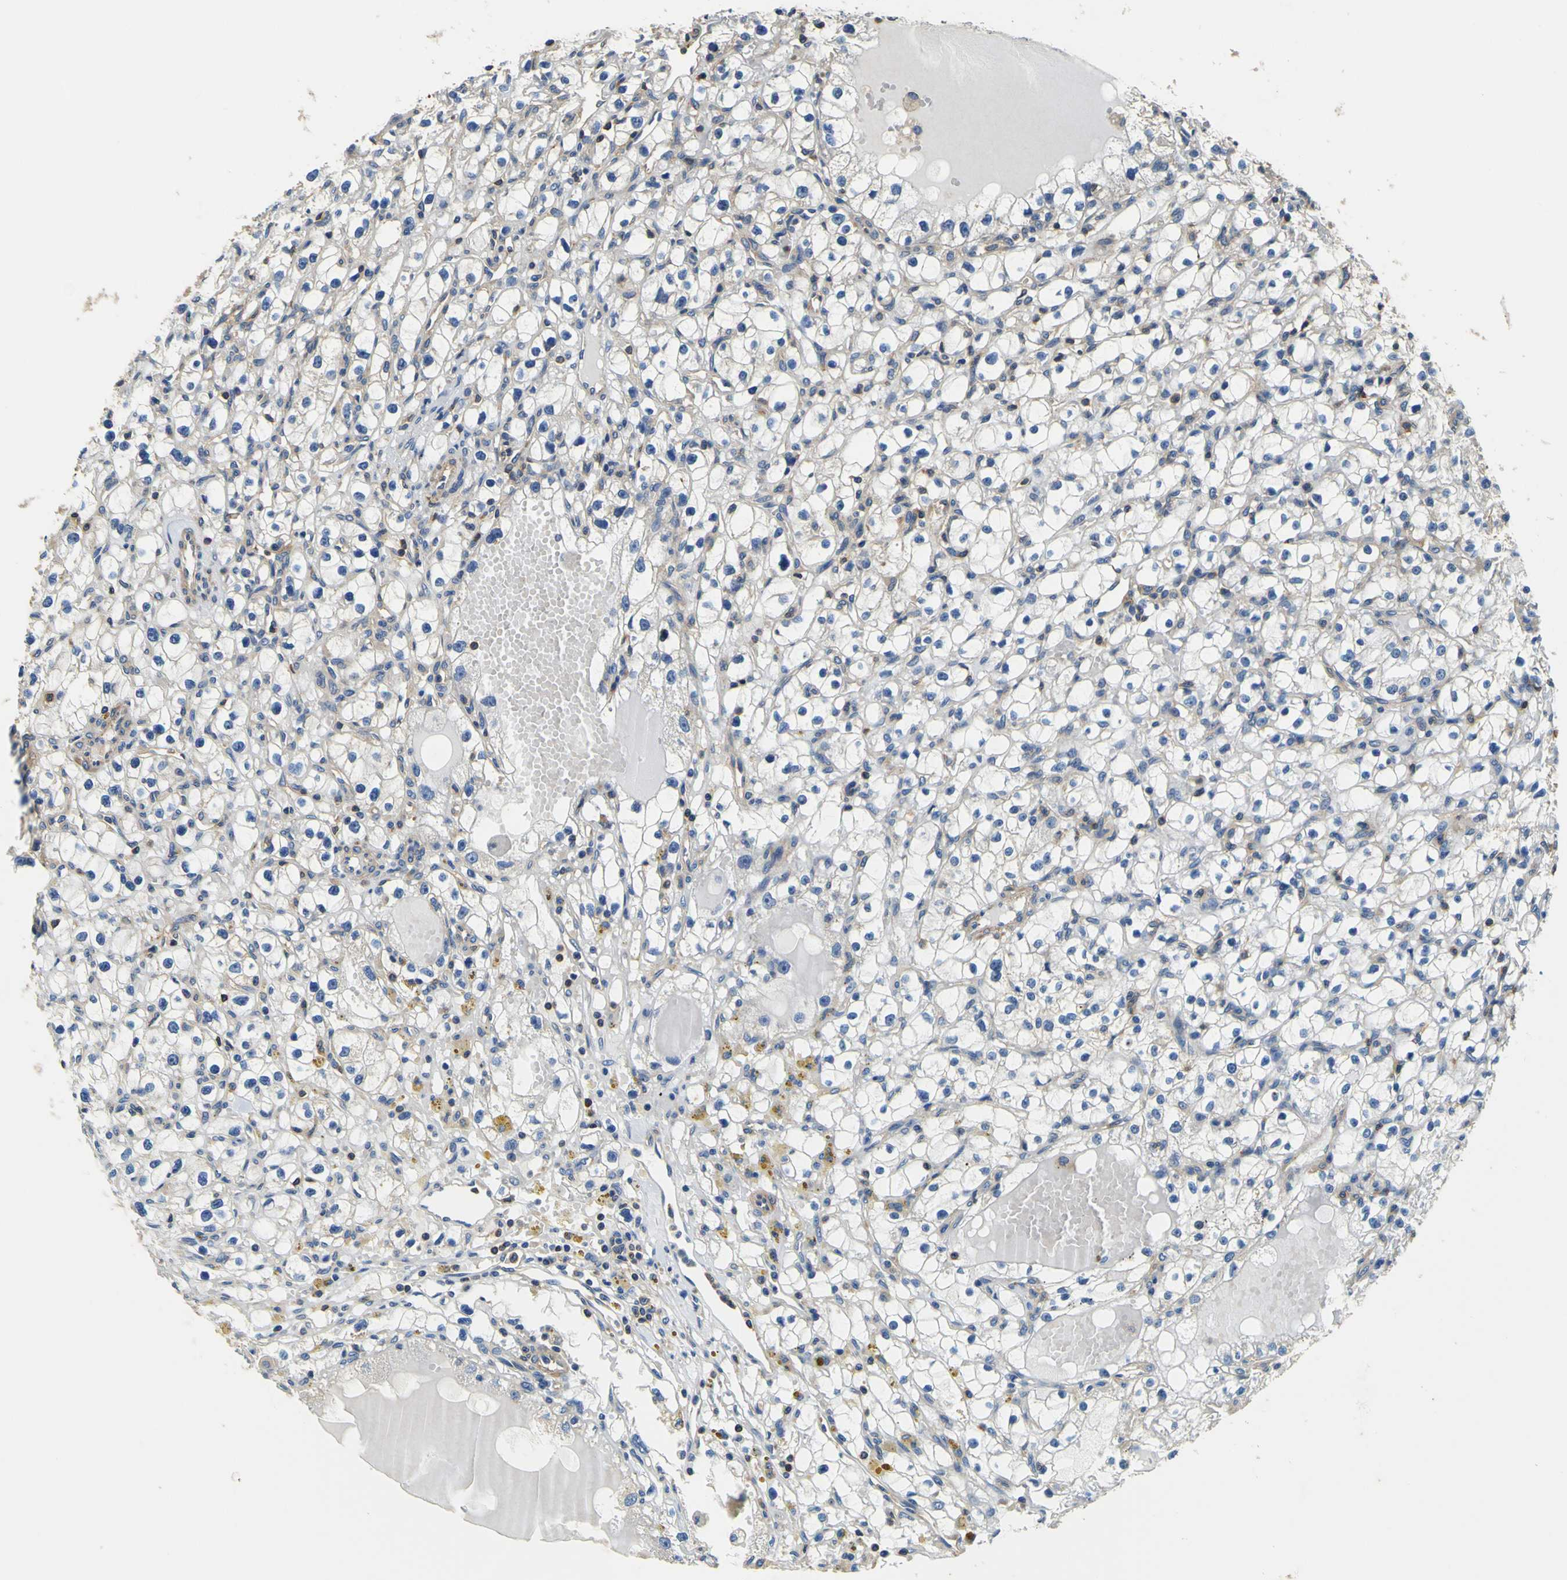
{"staining": {"intensity": "negative", "quantity": "none", "location": "none"}, "tissue": "renal cancer", "cell_type": "Tumor cells", "image_type": "cancer", "snomed": [{"axis": "morphology", "description": "Adenocarcinoma, NOS"}, {"axis": "topography", "description": "Kidney"}], "caption": "Immunohistochemistry of renal cancer displays no positivity in tumor cells.", "gene": "CNR2", "patient": {"sex": "male", "age": 56}}